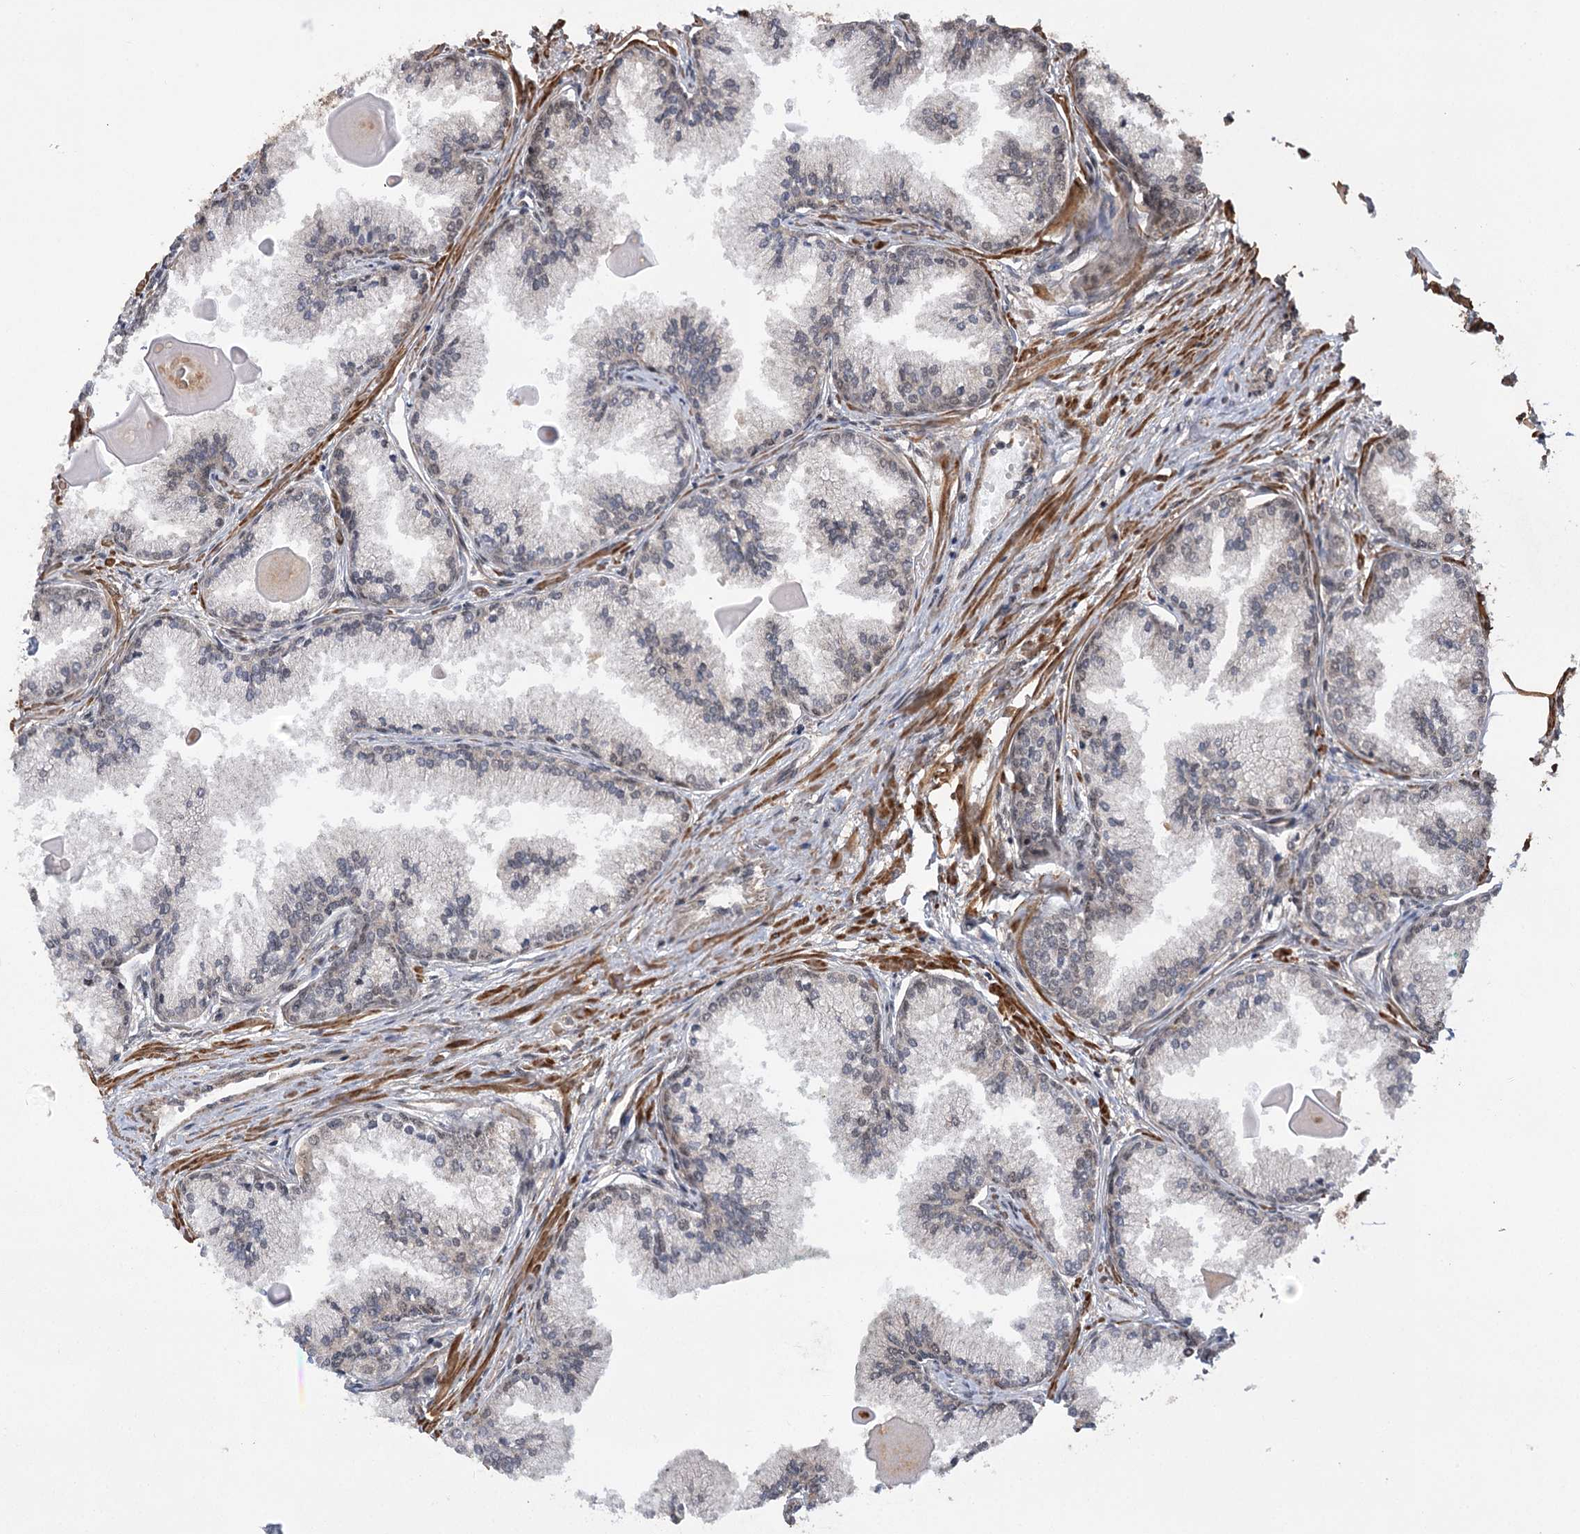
{"staining": {"intensity": "weak", "quantity": "25%-75%", "location": "nuclear"}, "tissue": "prostate cancer", "cell_type": "Tumor cells", "image_type": "cancer", "snomed": [{"axis": "morphology", "description": "Adenocarcinoma, High grade"}, {"axis": "topography", "description": "Prostate"}], "caption": "Immunohistochemical staining of human prostate high-grade adenocarcinoma reveals low levels of weak nuclear positivity in about 25%-75% of tumor cells.", "gene": "TENM2", "patient": {"sex": "male", "age": 68}}